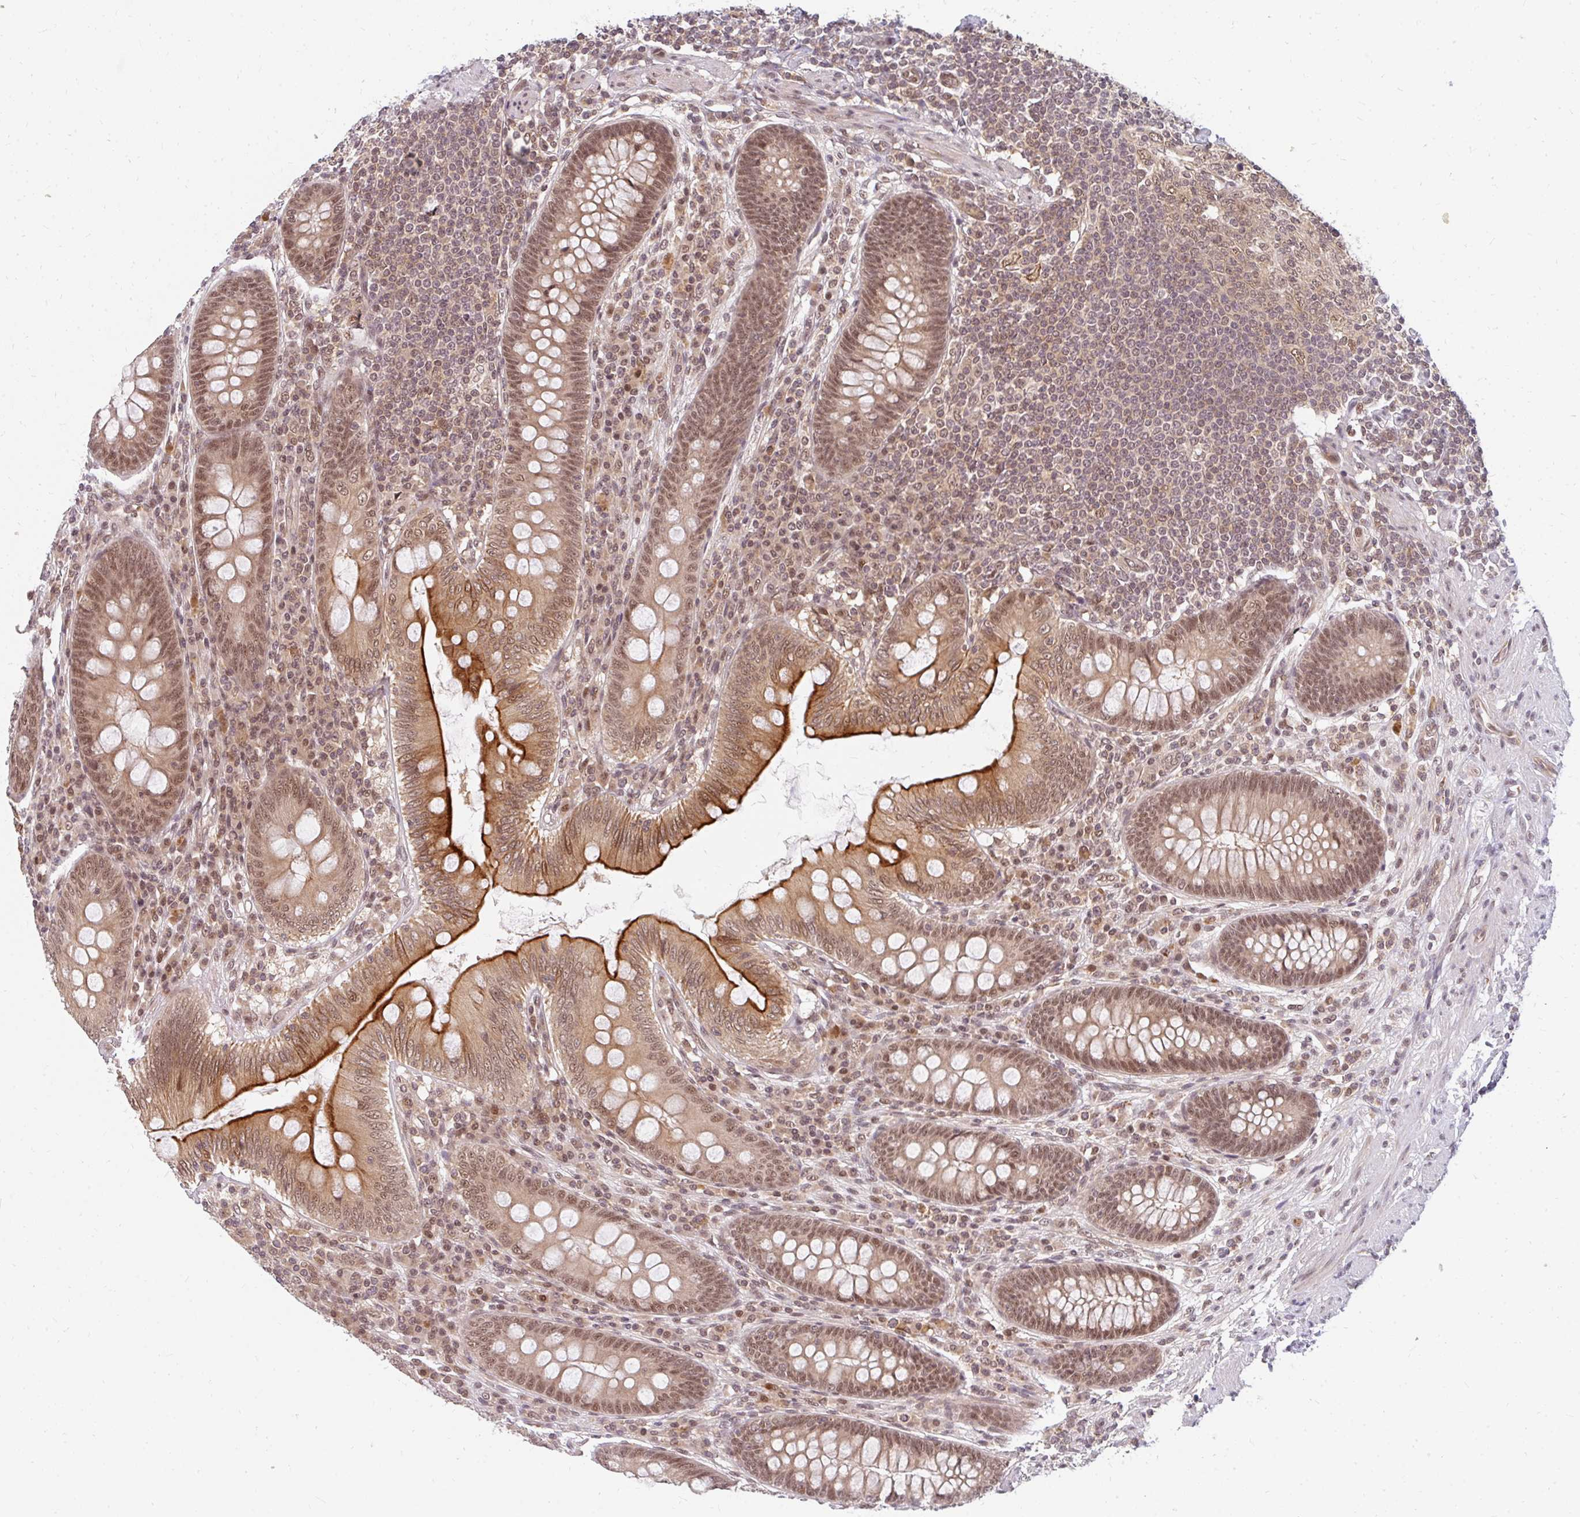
{"staining": {"intensity": "strong", "quantity": "25%-75%", "location": "cytoplasmic/membranous,nuclear"}, "tissue": "appendix", "cell_type": "Glandular cells", "image_type": "normal", "snomed": [{"axis": "morphology", "description": "Normal tissue, NOS"}, {"axis": "topography", "description": "Appendix"}], "caption": "Benign appendix shows strong cytoplasmic/membranous,nuclear staining in about 25%-75% of glandular cells (Stains: DAB in brown, nuclei in blue, Microscopy: brightfield microscopy at high magnification)..", "gene": "GTF3C6", "patient": {"sex": "male", "age": 71}}